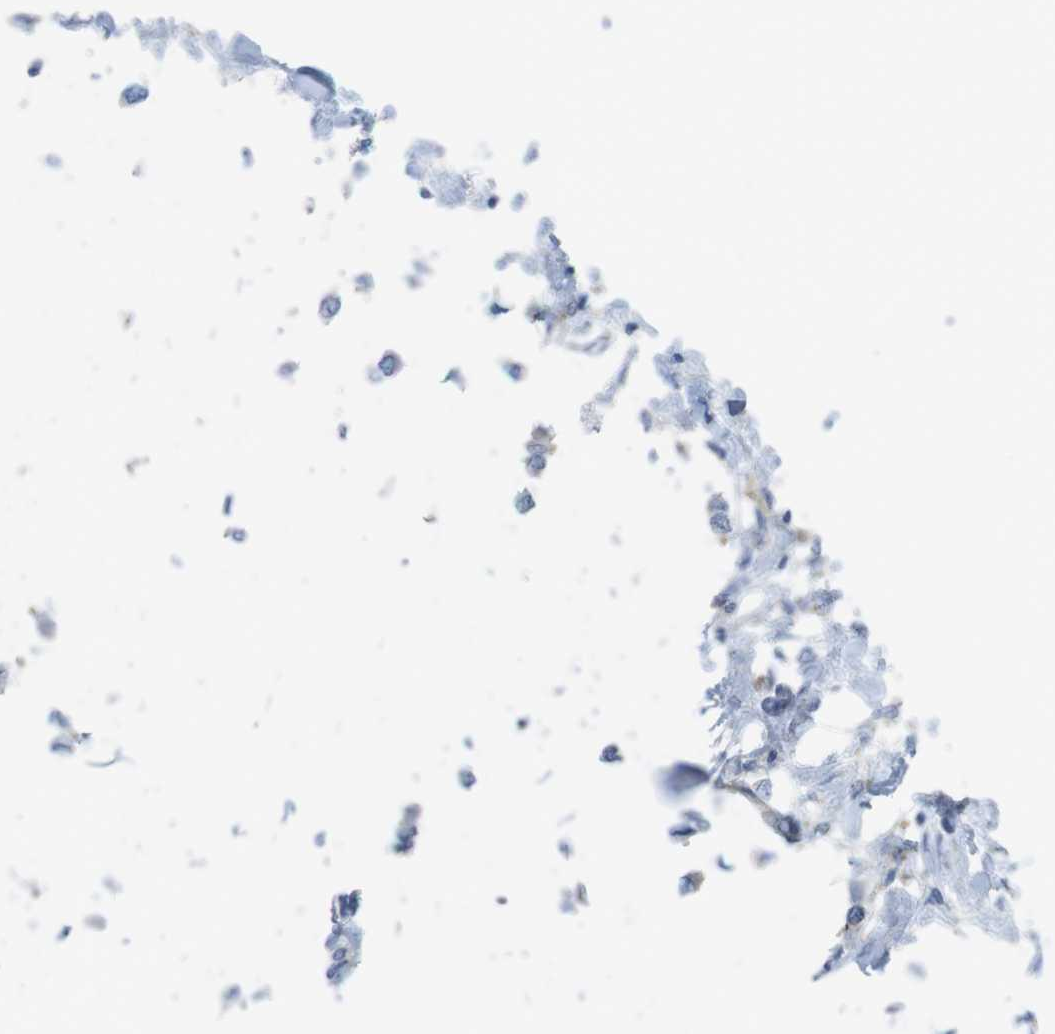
{"staining": {"intensity": "weak", "quantity": "25%-75%", "location": "cytoplasmic/membranous"}, "tissue": "breast cancer", "cell_type": "Tumor cells", "image_type": "cancer", "snomed": [{"axis": "morphology", "description": "Lobular carcinoma"}, {"axis": "topography", "description": "Breast"}], "caption": "Immunohistochemistry (IHC) of human breast cancer reveals low levels of weak cytoplasmic/membranous positivity in approximately 25%-75% of tumor cells. The staining was performed using DAB to visualize the protein expression in brown, while the nuclei were stained in blue with hematoxylin (Magnification: 20x).", "gene": "PREX2", "patient": {"sex": "female", "age": 51}}